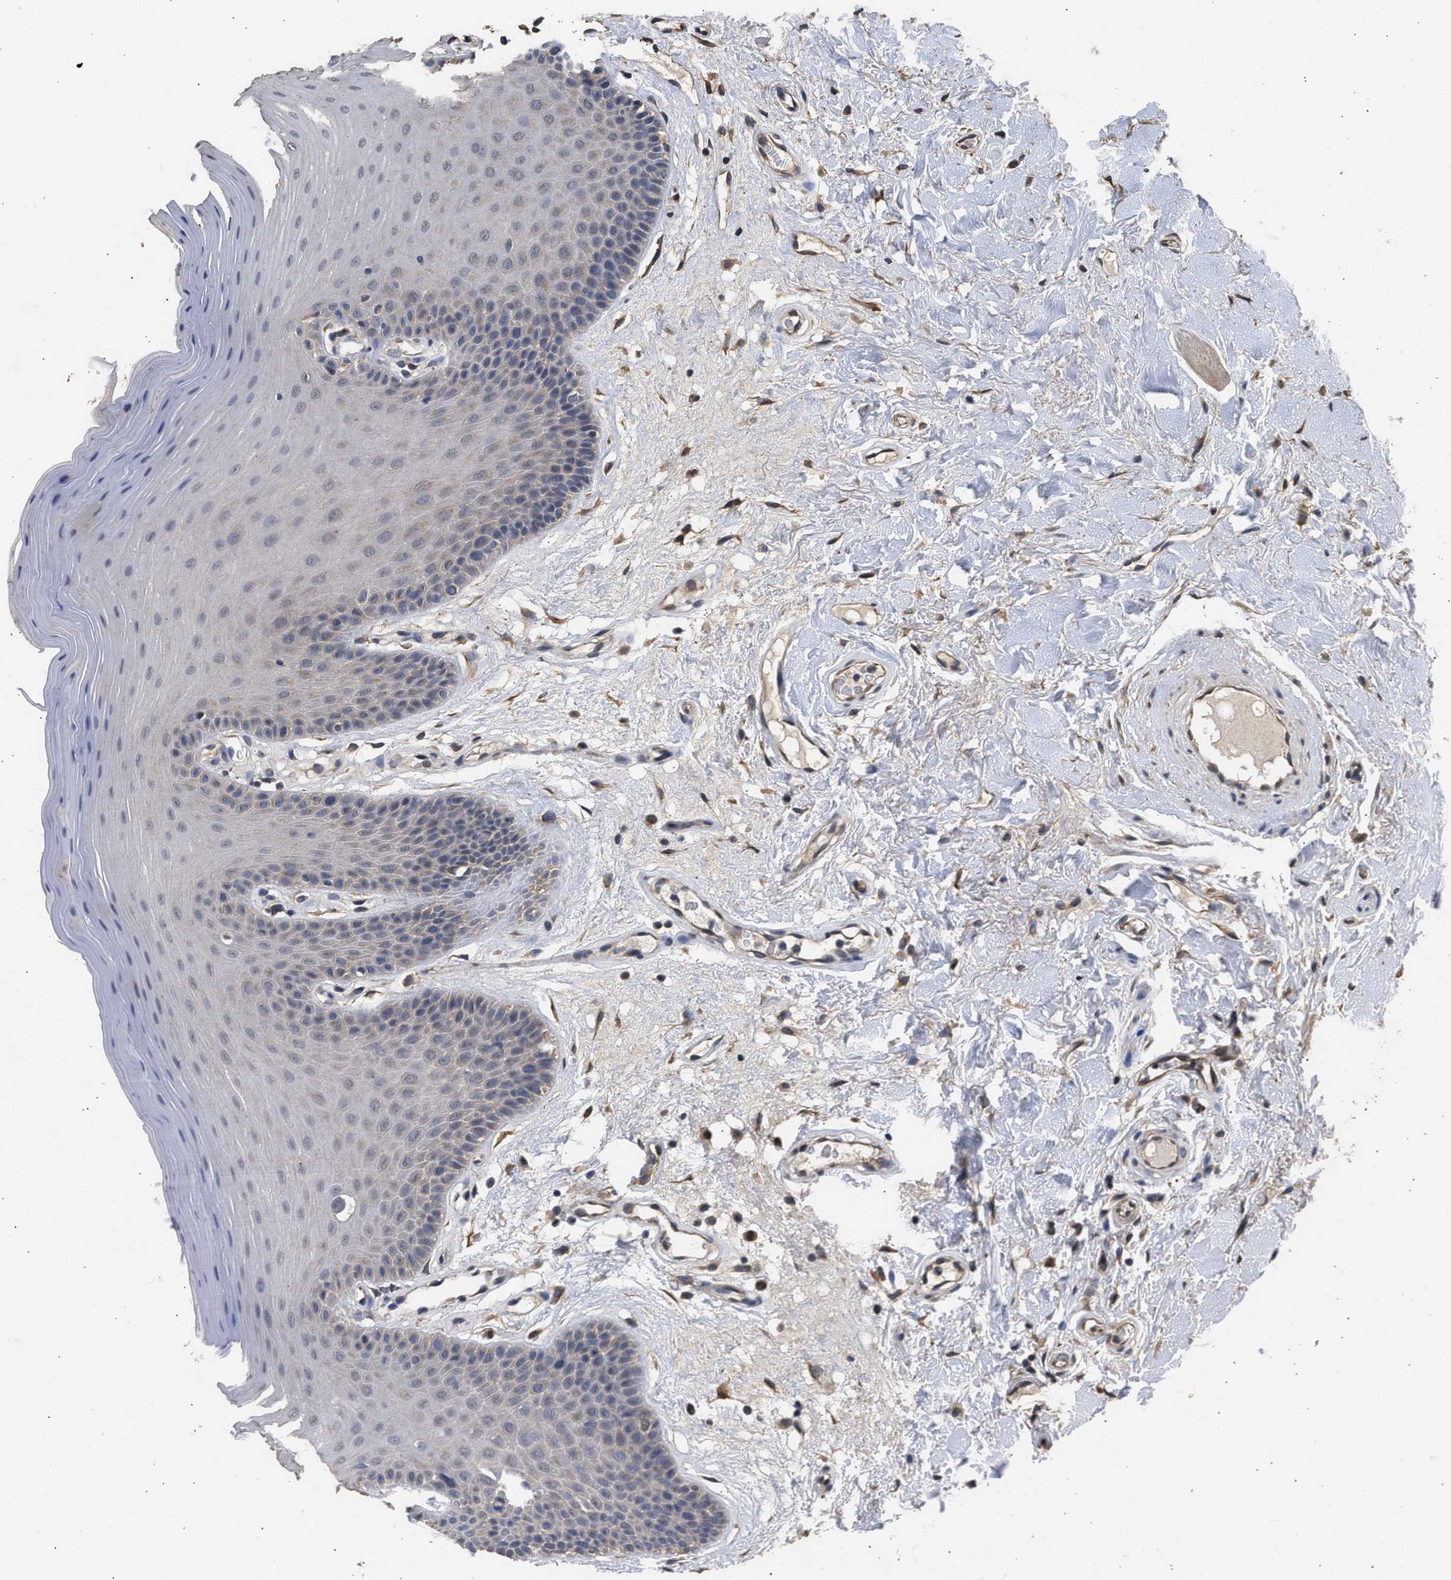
{"staining": {"intensity": "weak", "quantity": "<25%", "location": "cytoplasmic/membranous"}, "tissue": "oral mucosa", "cell_type": "Squamous epithelial cells", "image_type": "normal", "snomed": [{"axis": "morphology", "description": "Normal tissue, NOS"}, {"axis": "morphology", "description": "Squamous cell carcinoma, NOS"}, {"axis": "topography", "description": "Skeletal muscle"}, {"axis": "topography", "description": "Adipose tissue"}, {"axis": "topography", "description": "Vascular tissue"}, {"axis": "topography", "description": "Oral tissue"}, {"axis": "topography", "description": "Peripheral nerve tissue"}, {"axis": "topography", "description": "Head-Neck"}], "caption": "IHC of unremarkable human oral mucosa reveals no positivity in squamous epithelial cells.", "gene": "SPINT2", "patient": {"sex": "male", "age": 71}}